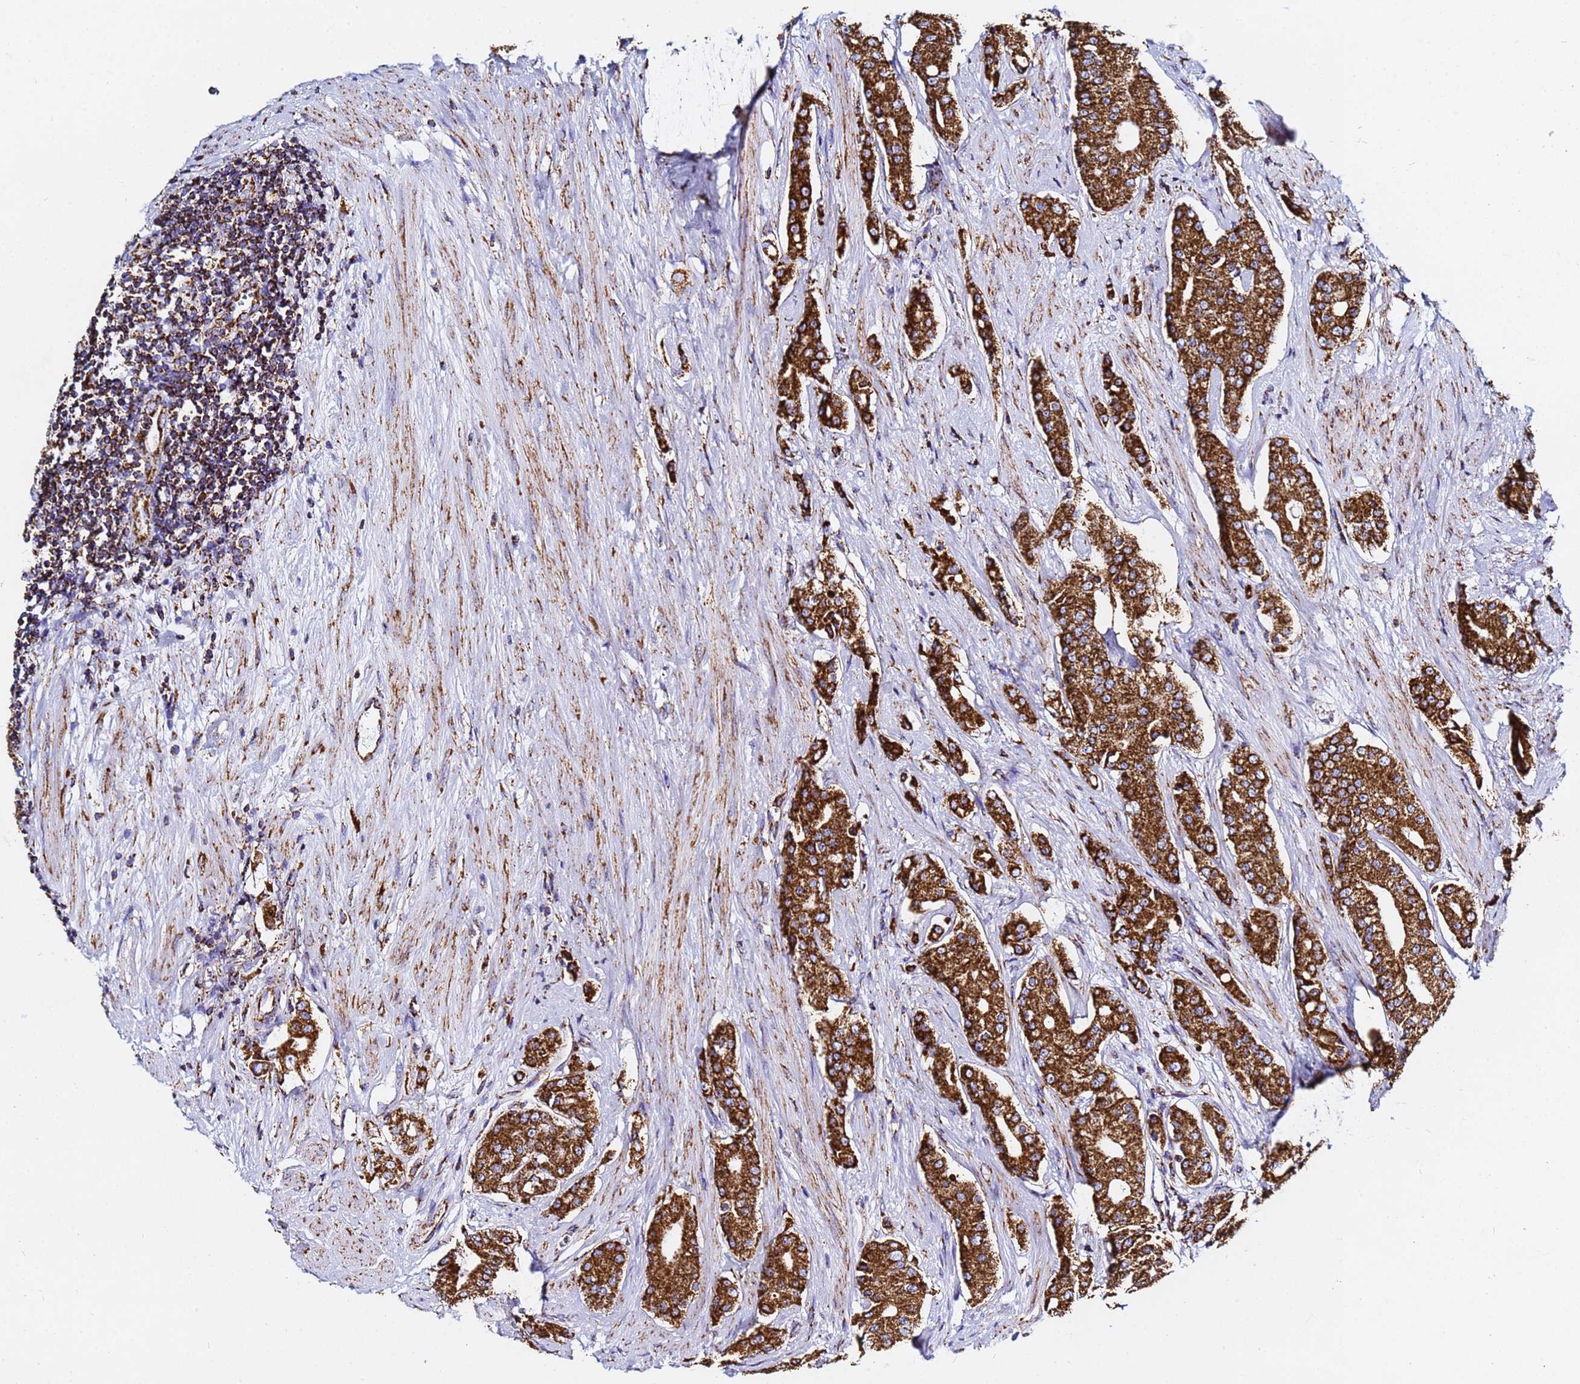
{"staining": {"intensity": "strong", "quantity": ">75%", "location": "cytoplasmic/membranous"}, "tissue": "prostate cancer", "cell_type": "Tumor cells", "image_type": "cancer", "snomed": [{"axis": "morphology", "description": "Adenocarcinoma, High grade"}, {"axis": "topography", "description": "Prostate"}], "caption": "IHC micrograph of human prostate cancer stained for a protein (brown), which shows high levels of strong cytoplasmic/membranous expression in about >75% of tumor cells.", "gene": "PHB2", "patient": {"sex": "male", "age": 71}}